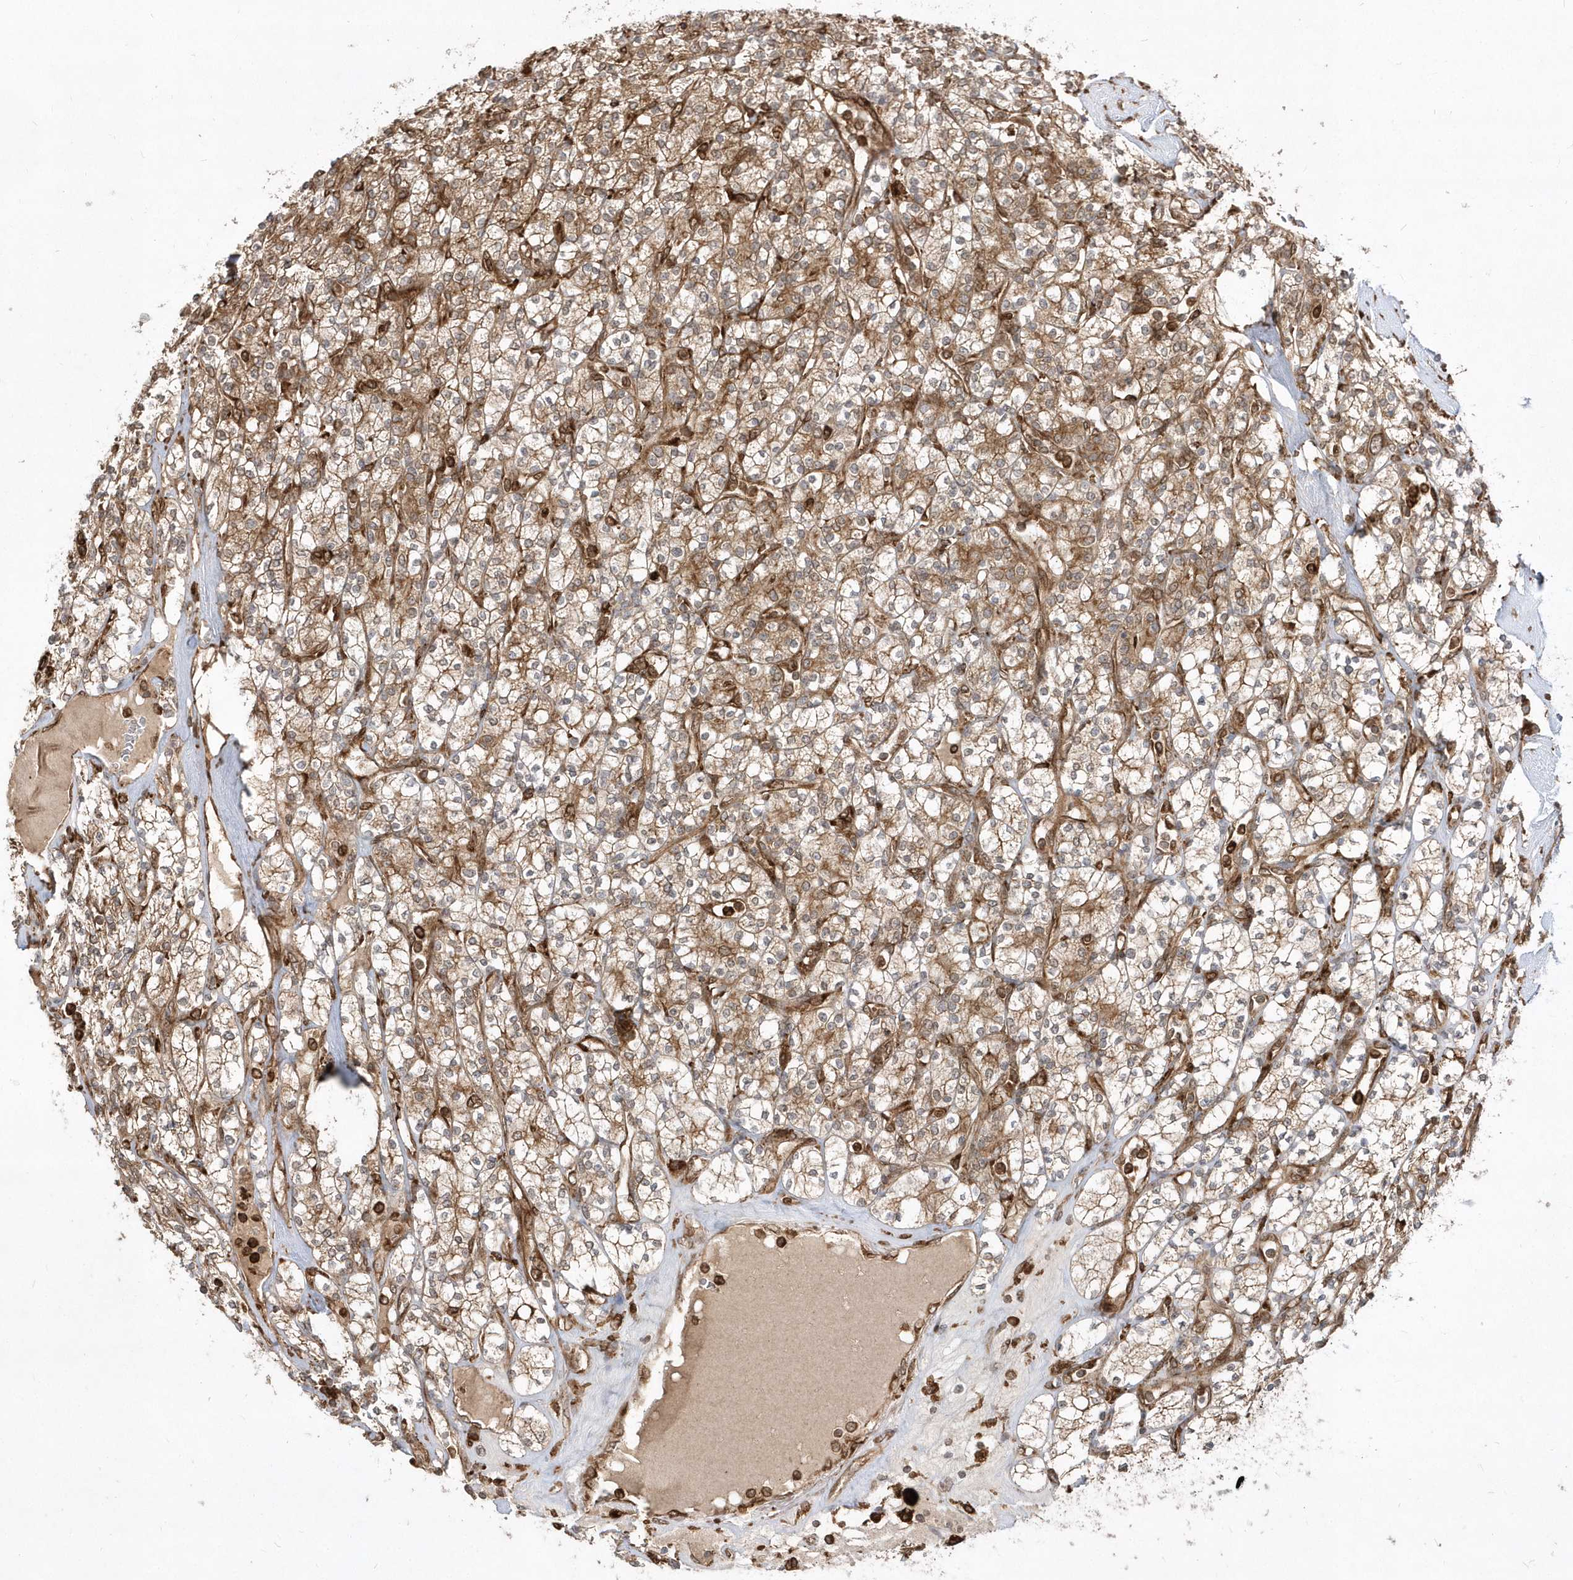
{"staining": {"intensity": "moderate", "quantity": "25%-75%", "location": "cytoplasmic/membranous"}, "tissue": "renal cancer", "cell_type": "Tumor cells", "image_type": "cancer", "snomed": [{"axis": "morphology", "description": "Adenocarcinoma, NOS"}, {"axis": "topography", "description": "Kidney"}], "caption": "High-magnification brightfield microscopy of renal cancer (adenocarcinoma) stained with DAB (brown) and counterstained with hematoxylin (blue). tumor cells exhibit moderate cytoplasmic/membranous expression is present in about25%-75% of cells. The protein is stained brown, and the nuclei are stained in blue (DAB (3,3'-diaminobenzidine) IHC with brightfield microscopy, high magnification).", "gene": "EPC2", "patient": {"sex": "male", "age": 77}}